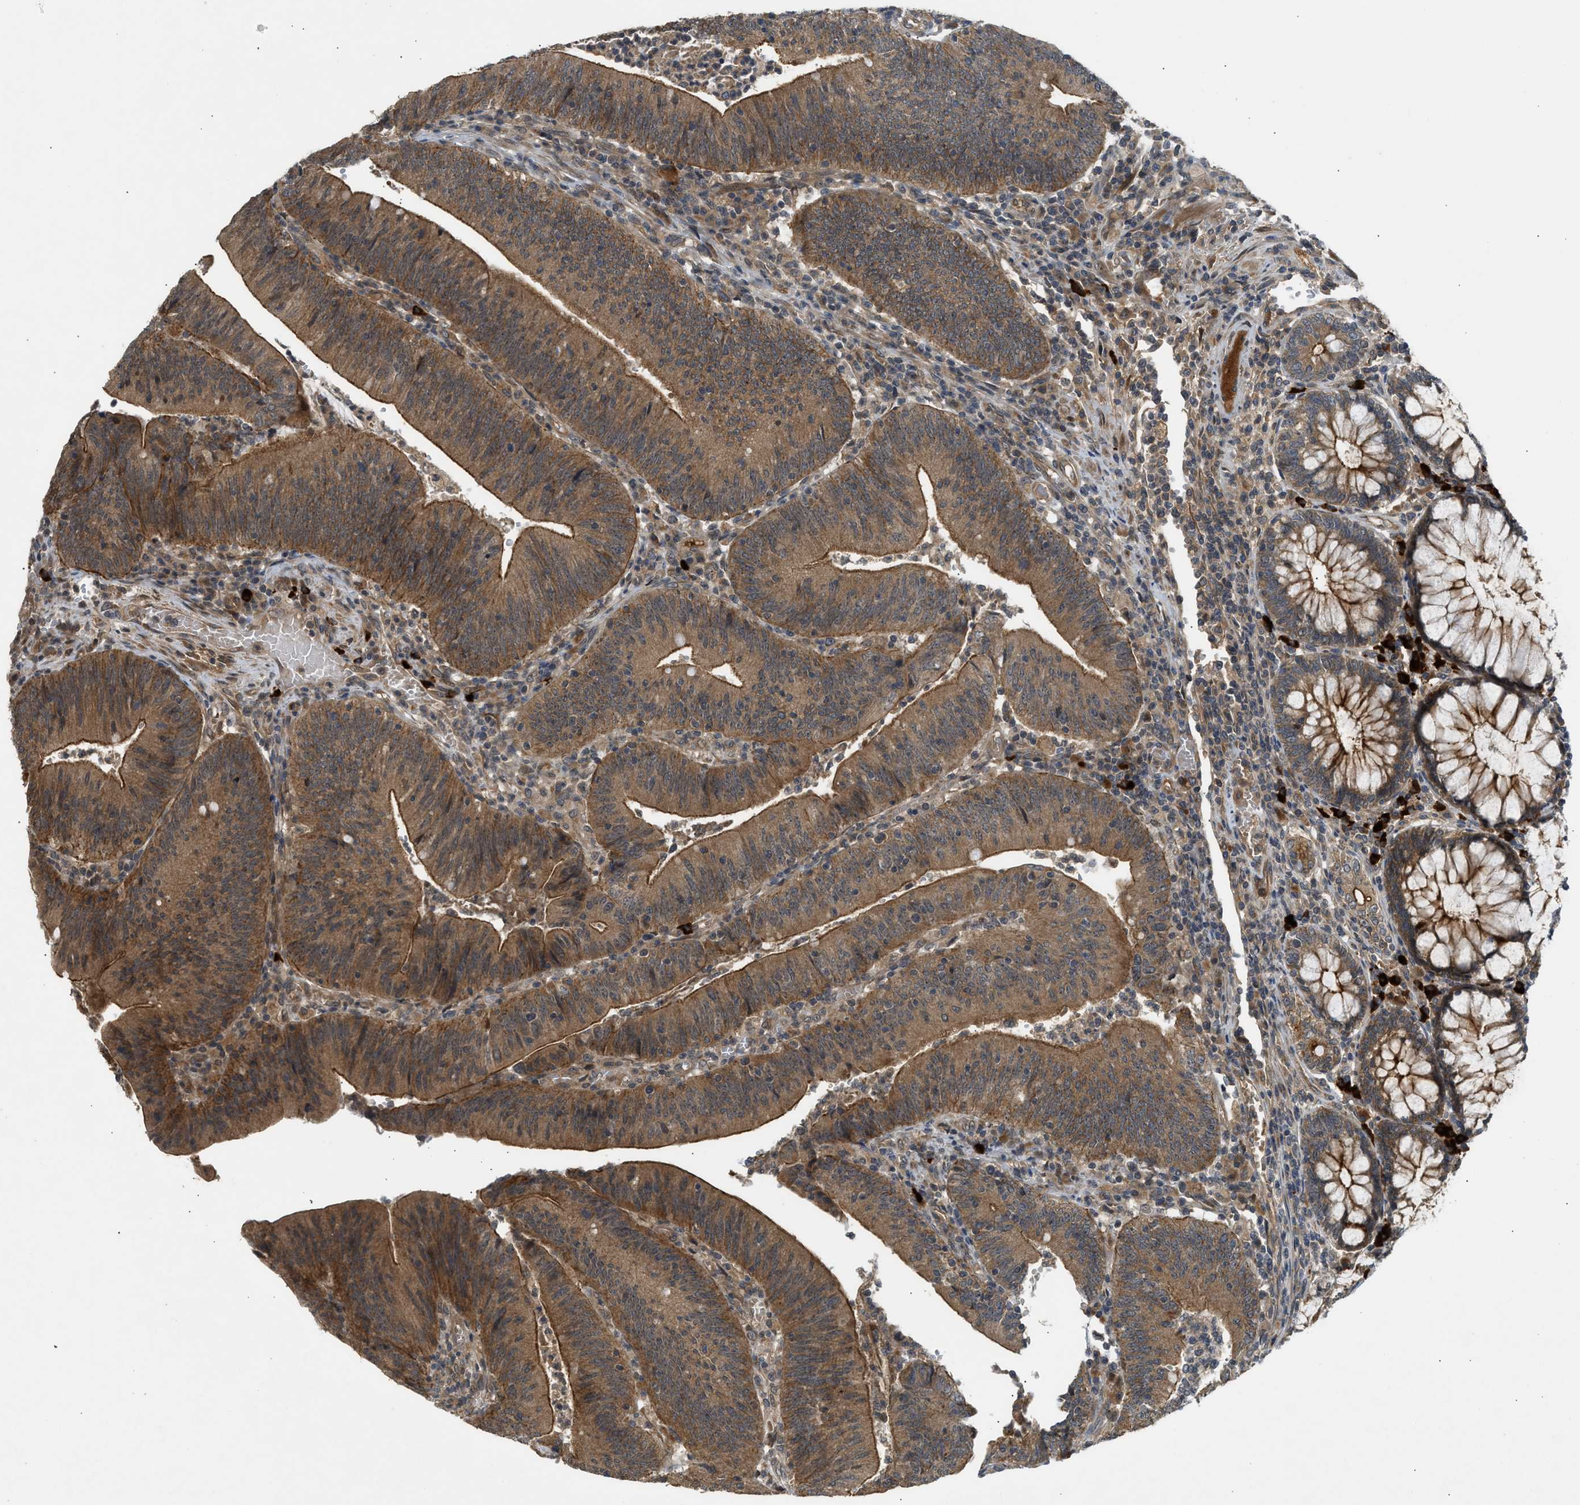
{"staining": {"intensity": "strong", "quantity": ">75%", "location": "cytoplasmic/membranous"}, "tissue": "colorectal cancer", "cell_type": "Tumor cells", "image_type": "cancer", "snomed": [{"axis": "morphology", "description": "Normal tissue, NOS"}, {"axis": "morphology", "description": "Adenocarcinoma, NOS"}, {"axis": "topography", "description": "Rectum"}], "caption": "A high amount of strong cytoplasmic/membranous expression is appreciated in approximately >75% of tumor cells in colorectal cancer tissue.", "gene": "ADCY8", "patient": {"sex": "female", "age": 66}}